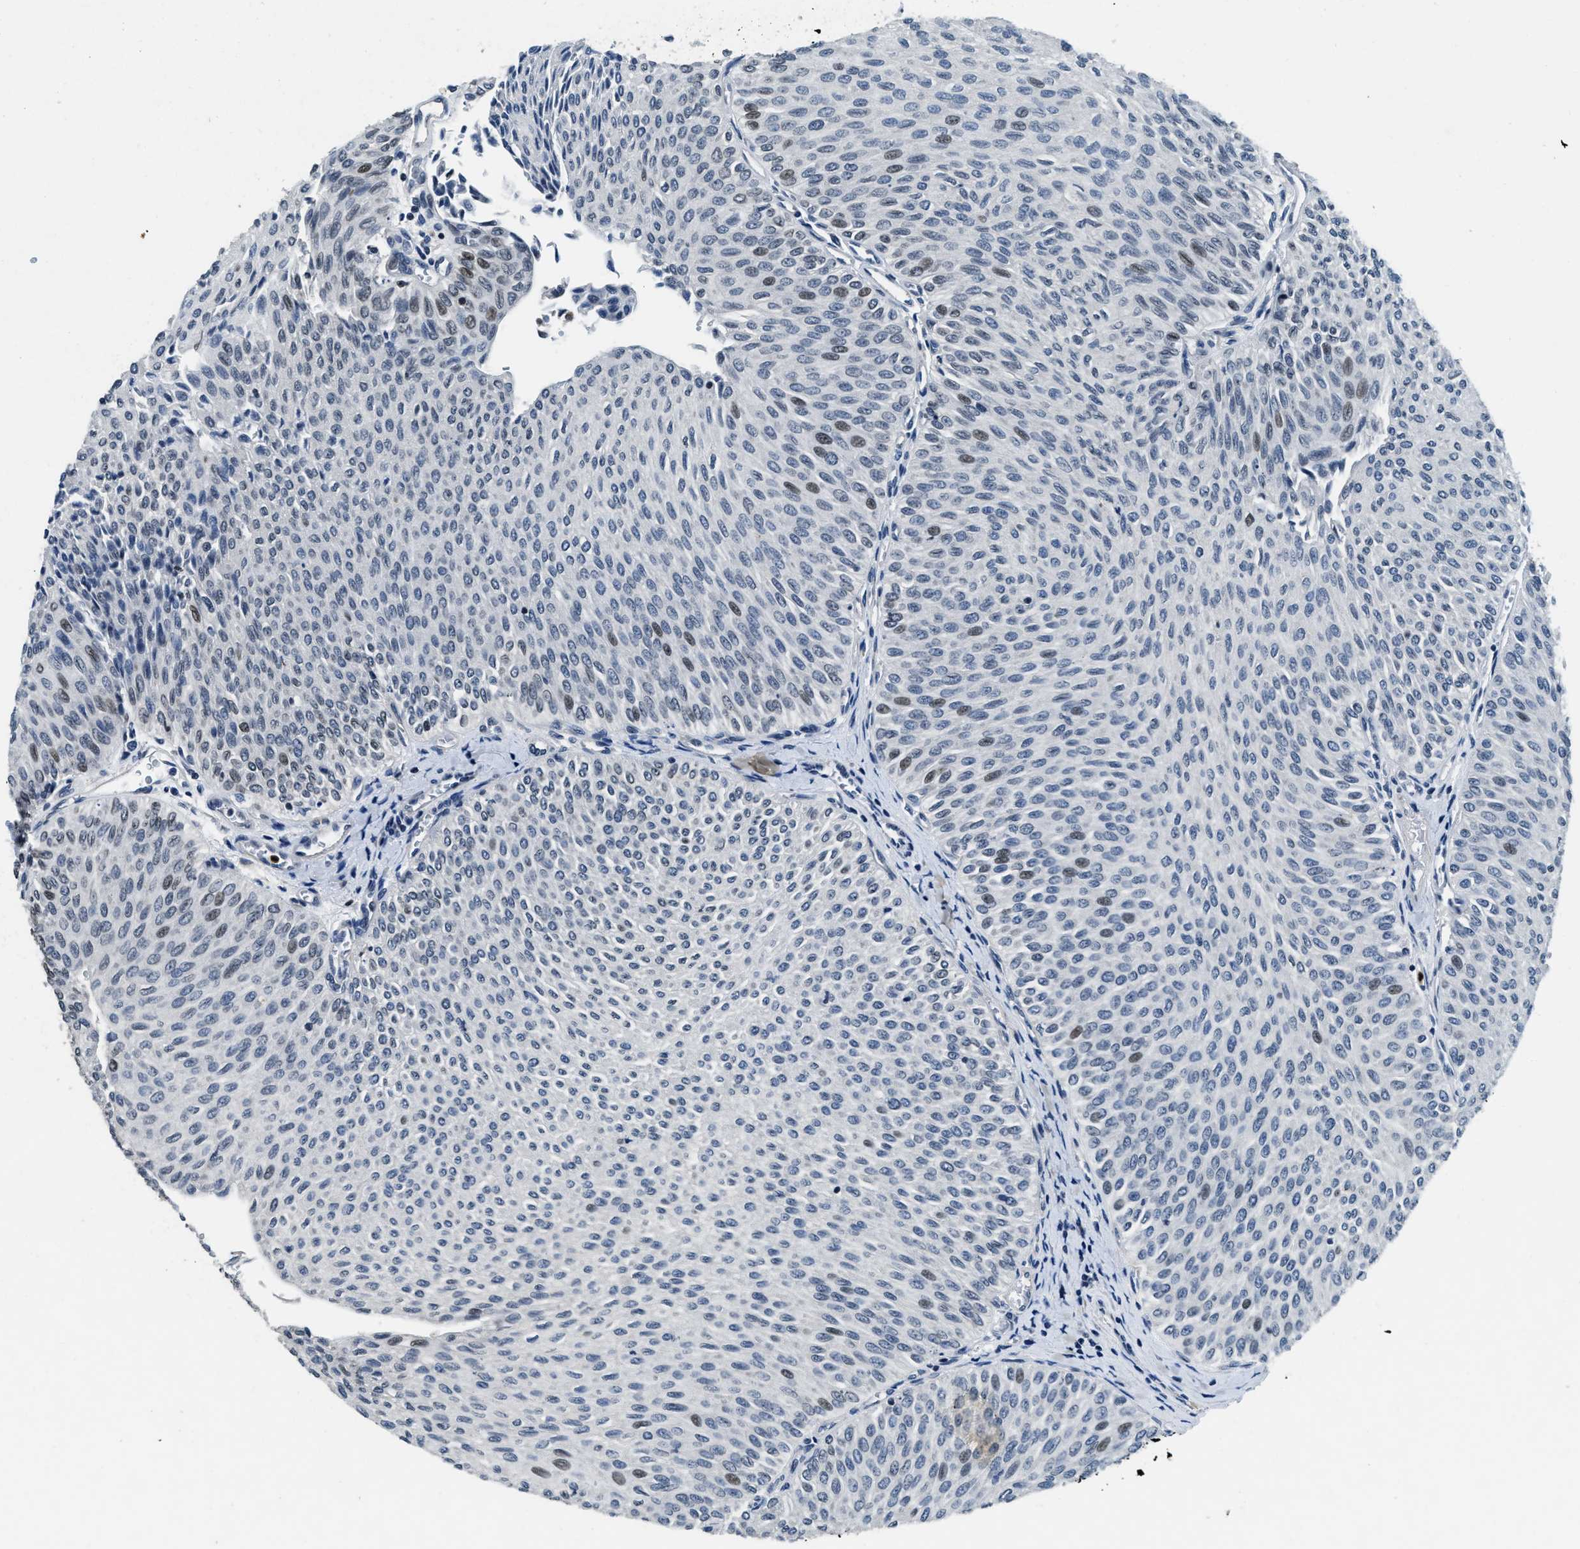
{"staining": {"intensity": "weak", "quantity": "<25%", "location": "nuclear"}, "tissue": "urothelial cancer", "cell_type": "Tumor cells", "image_type": "cancer", "snomed": [{"axis": "morphology", "description": "Urothelial carcinoma, Low grade"}, {"axis": "topography", "description": "Urinary bladder"}], "caption": "DAB (3,3'-diaminobenzidine) immunohistochemical staining of urothelial cancer displays no significant positivity in tumor cells.", "gene": "ZC3HC1", "patient": {"sex": "male", "age": 78}}